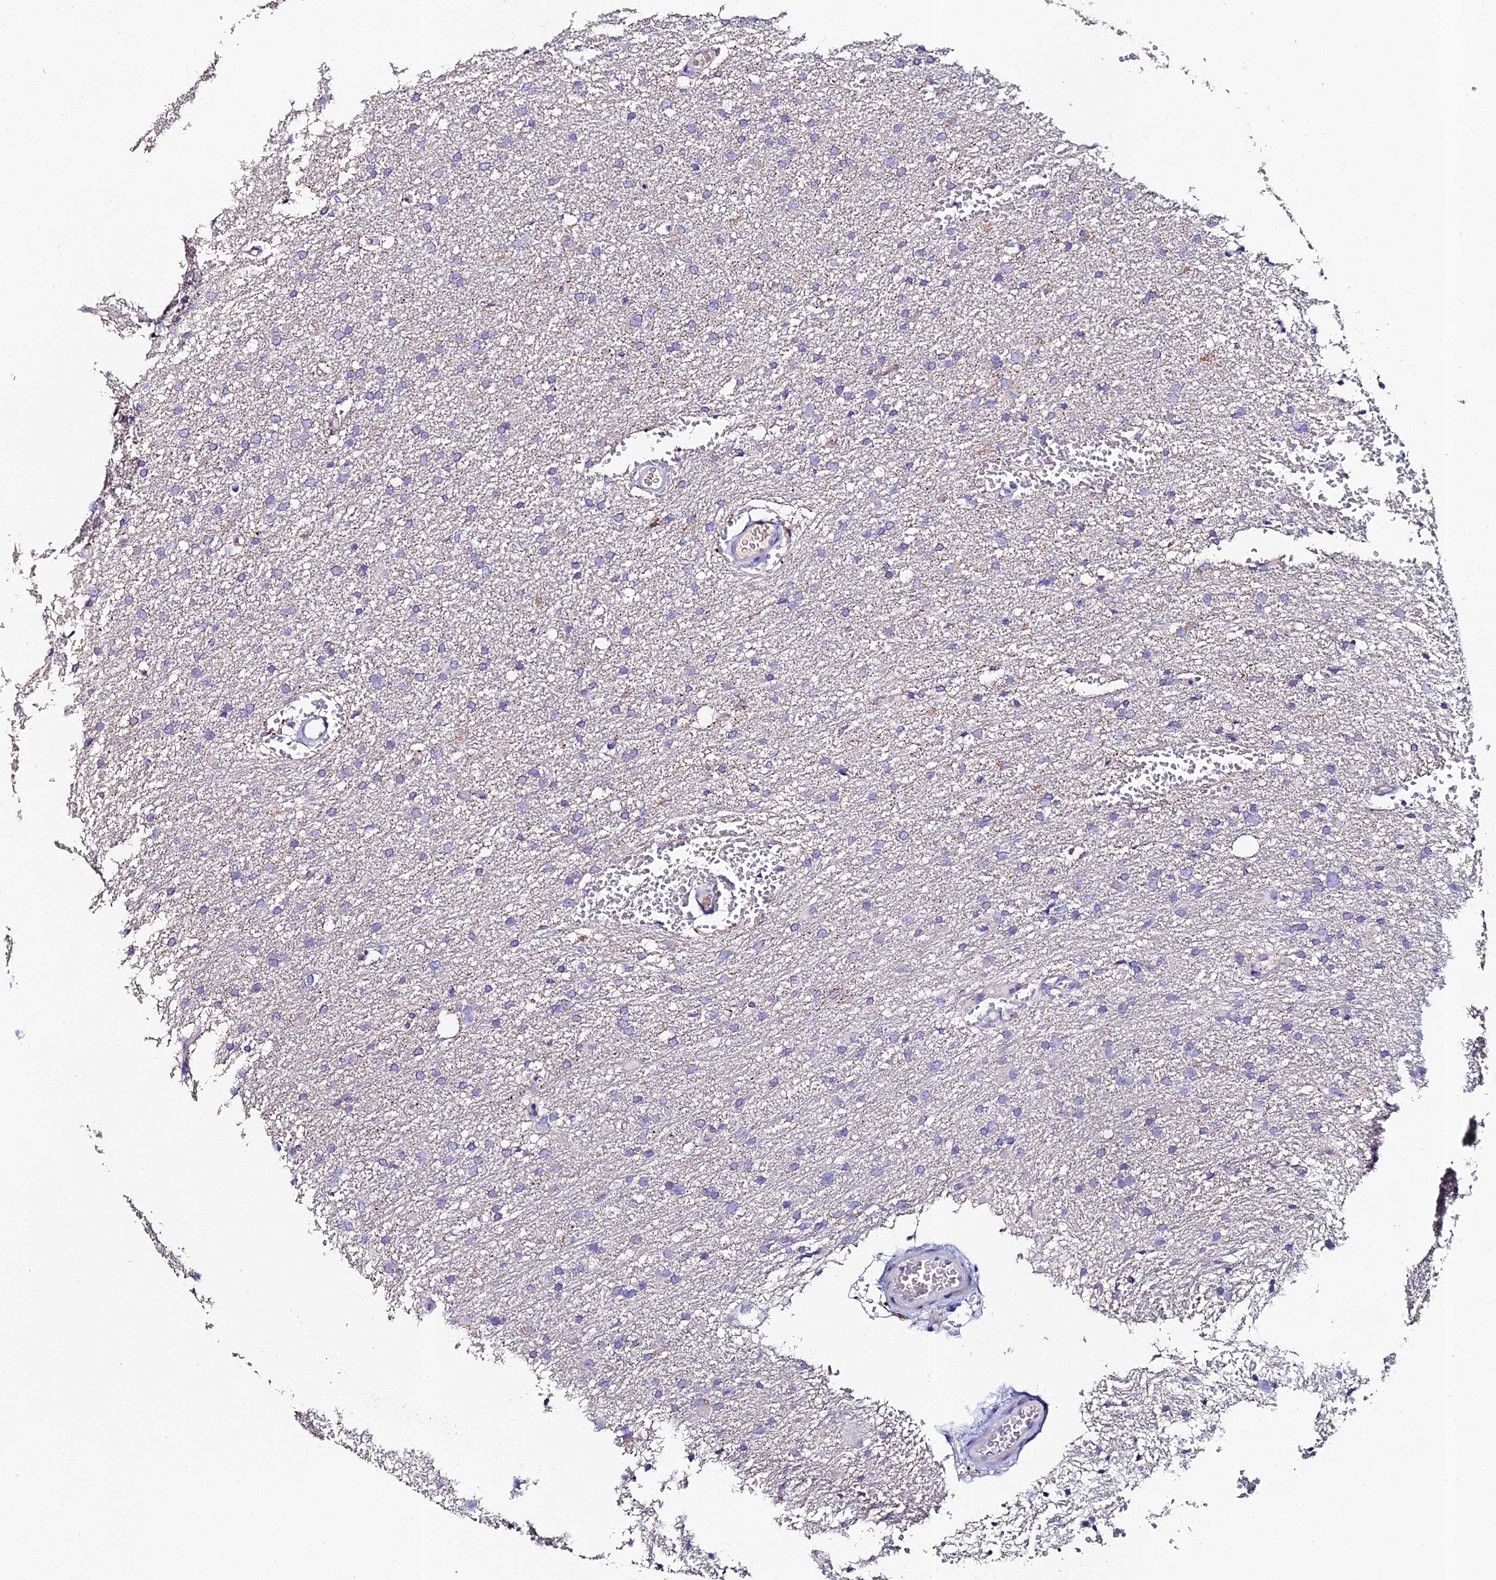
{"staining": {"intensity": "negative", "quantity": "none", "location": "none"}, "tissue": "glioma", "cell_type": "Tumor cells", "image_type": "cancer", "snomed": [{"axis": "morphology", "description": "Glioma, malignant, High grade"}, {"axis": "topography", "description": "Cerebral cortex"}], "caption": "Glioma stained for a protein using immunohistochemistry exhibits no positivity tumor cells.", "gene": "ESRRG", "patient": {"sex": "female", "age": 36}}